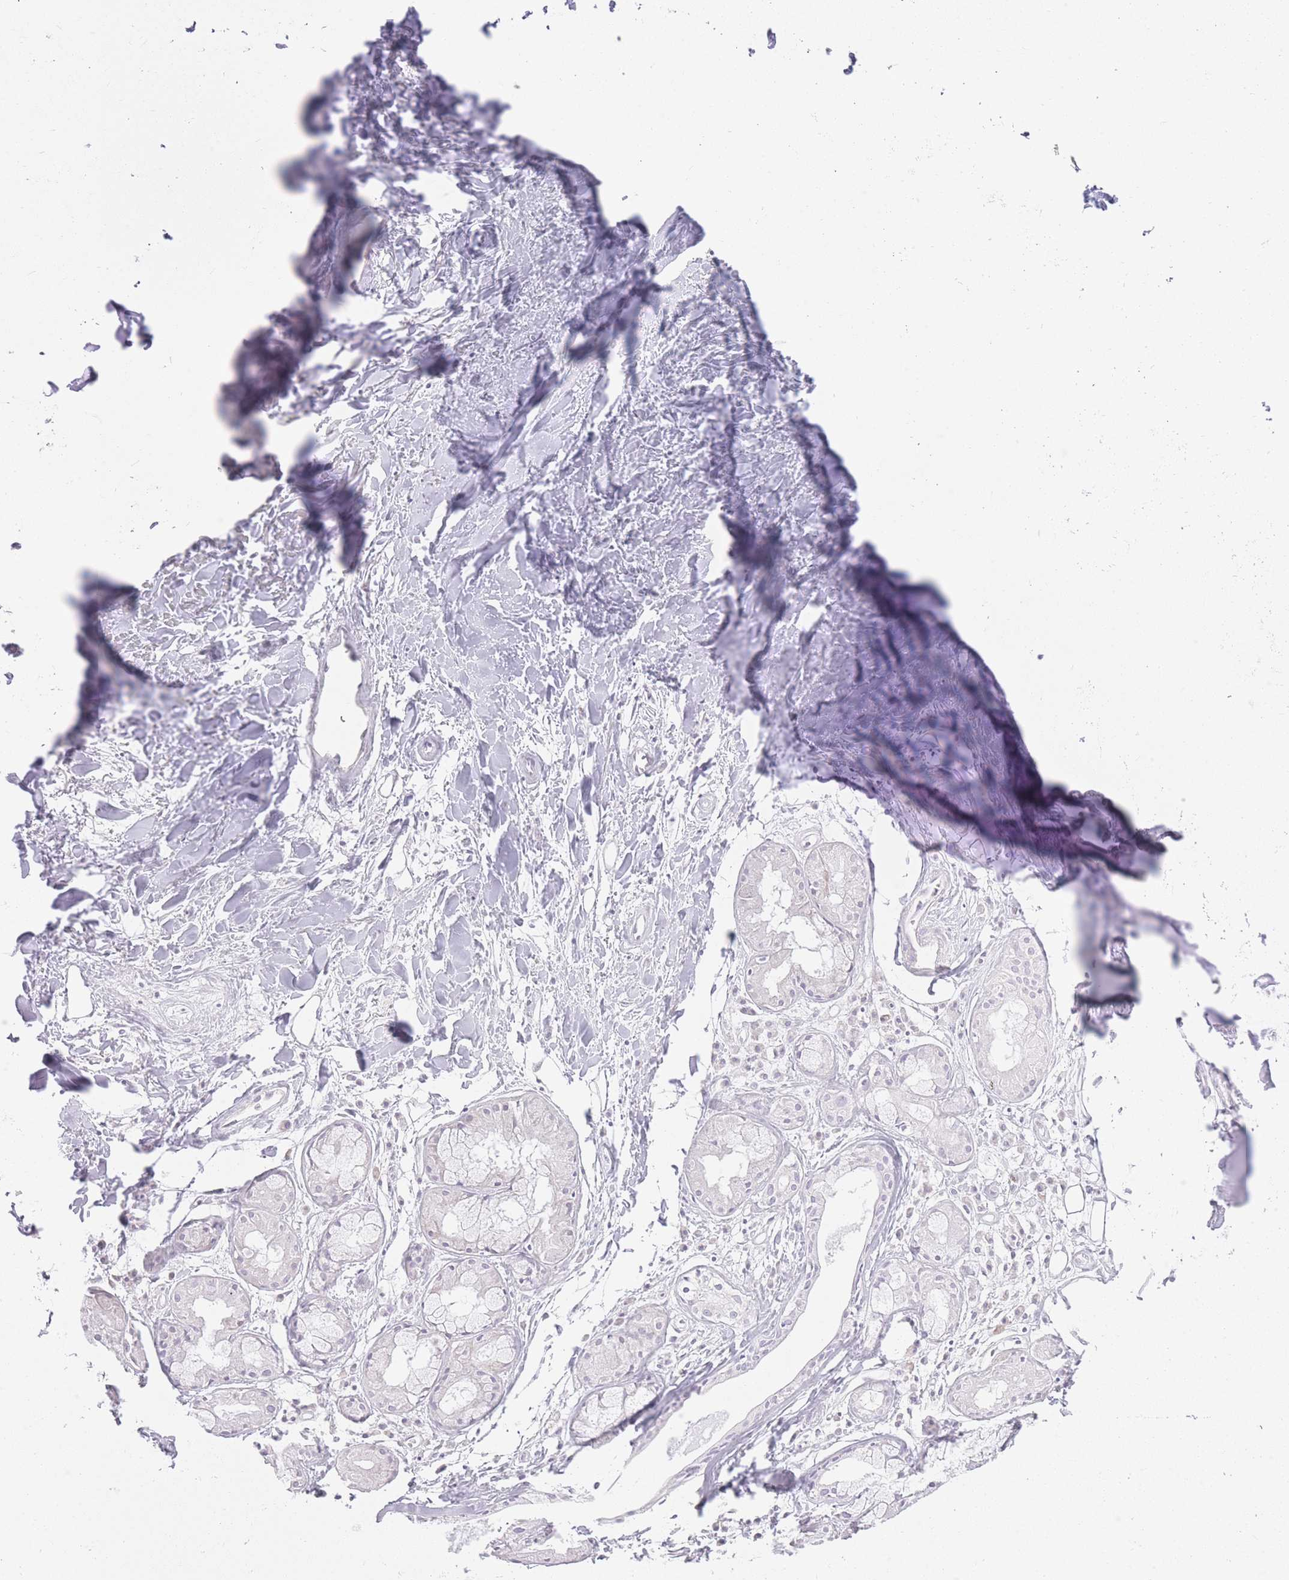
{"staining": {"intensity": "negative", "quantity": "none", "location": "none"}, "tissue": "adipose tissue", "cell_type": "Adipocytes", "image_type": "normal", "snomed": [{"axis": "morphology", "description": "Normal tissue, NOS"}, {"axis": "topography", "description": "Cartilage tissue"}], "caption": "Immunohistochemistry of unremarkable adipose tissue exhibits no positivity in adipocytes.", "gene": "WDR70", "patient": {"sex": "male", "age": 57}}